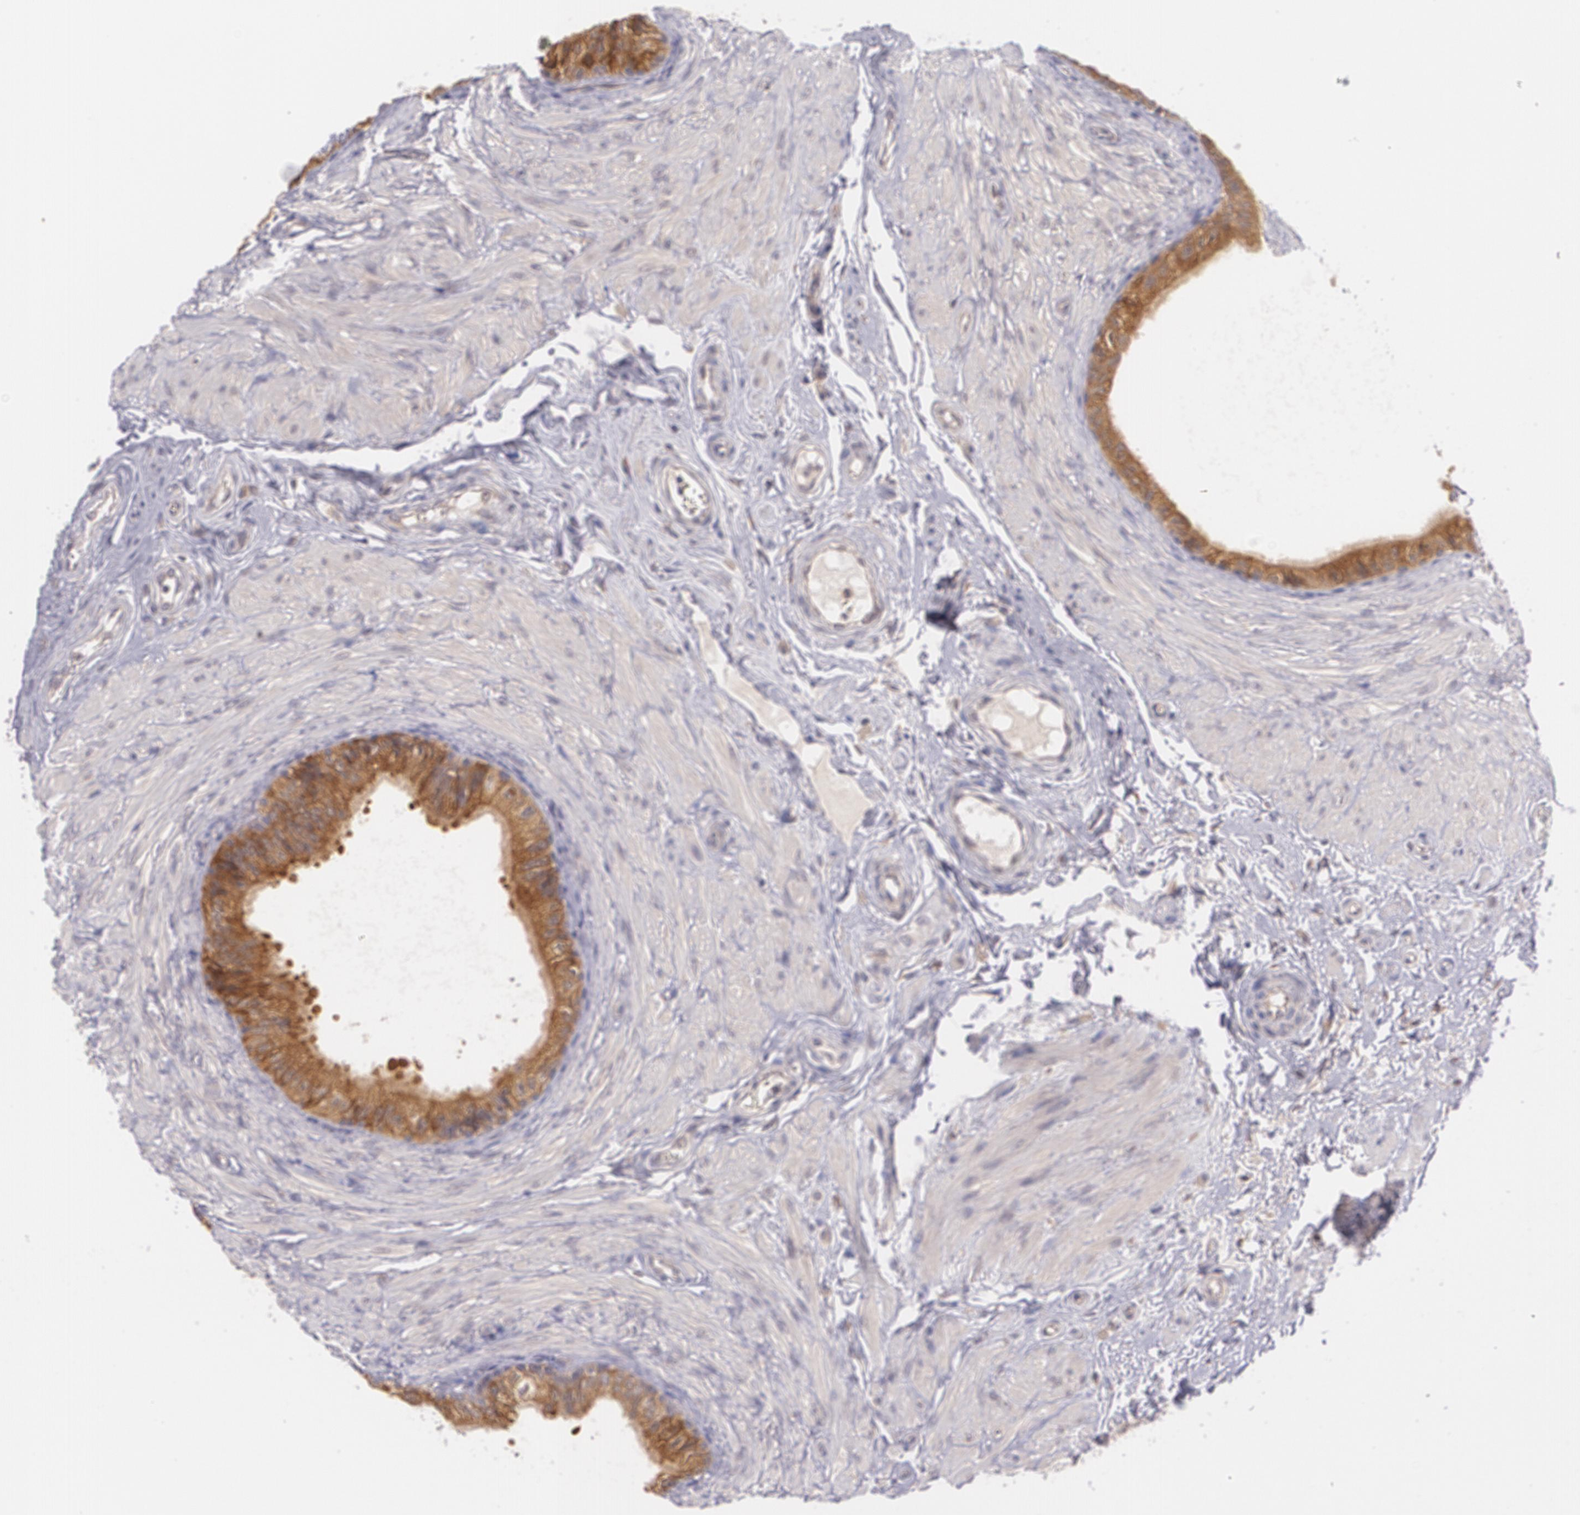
{"staining": {"intensity": "moderate", "quantity": ">75%", "location": "cytoplasmic/membranous"}, "tissue": "epididymis", "cell_type": "Glandular cells", "image_type": "normal", "snomed": [{"axis": "morphology", "description": "Normal tissue, NOS"}, {"axis": "topography", "description": "Epididymis"}], "caption": "Moderate cytoplasmic/membranous expression for a protein is present in about >75% of glandular cells of benign epididymis using immunohistochemistry (IHC).", "gene": "CCL17", "patient": {"sex": "male", "age": 68}}